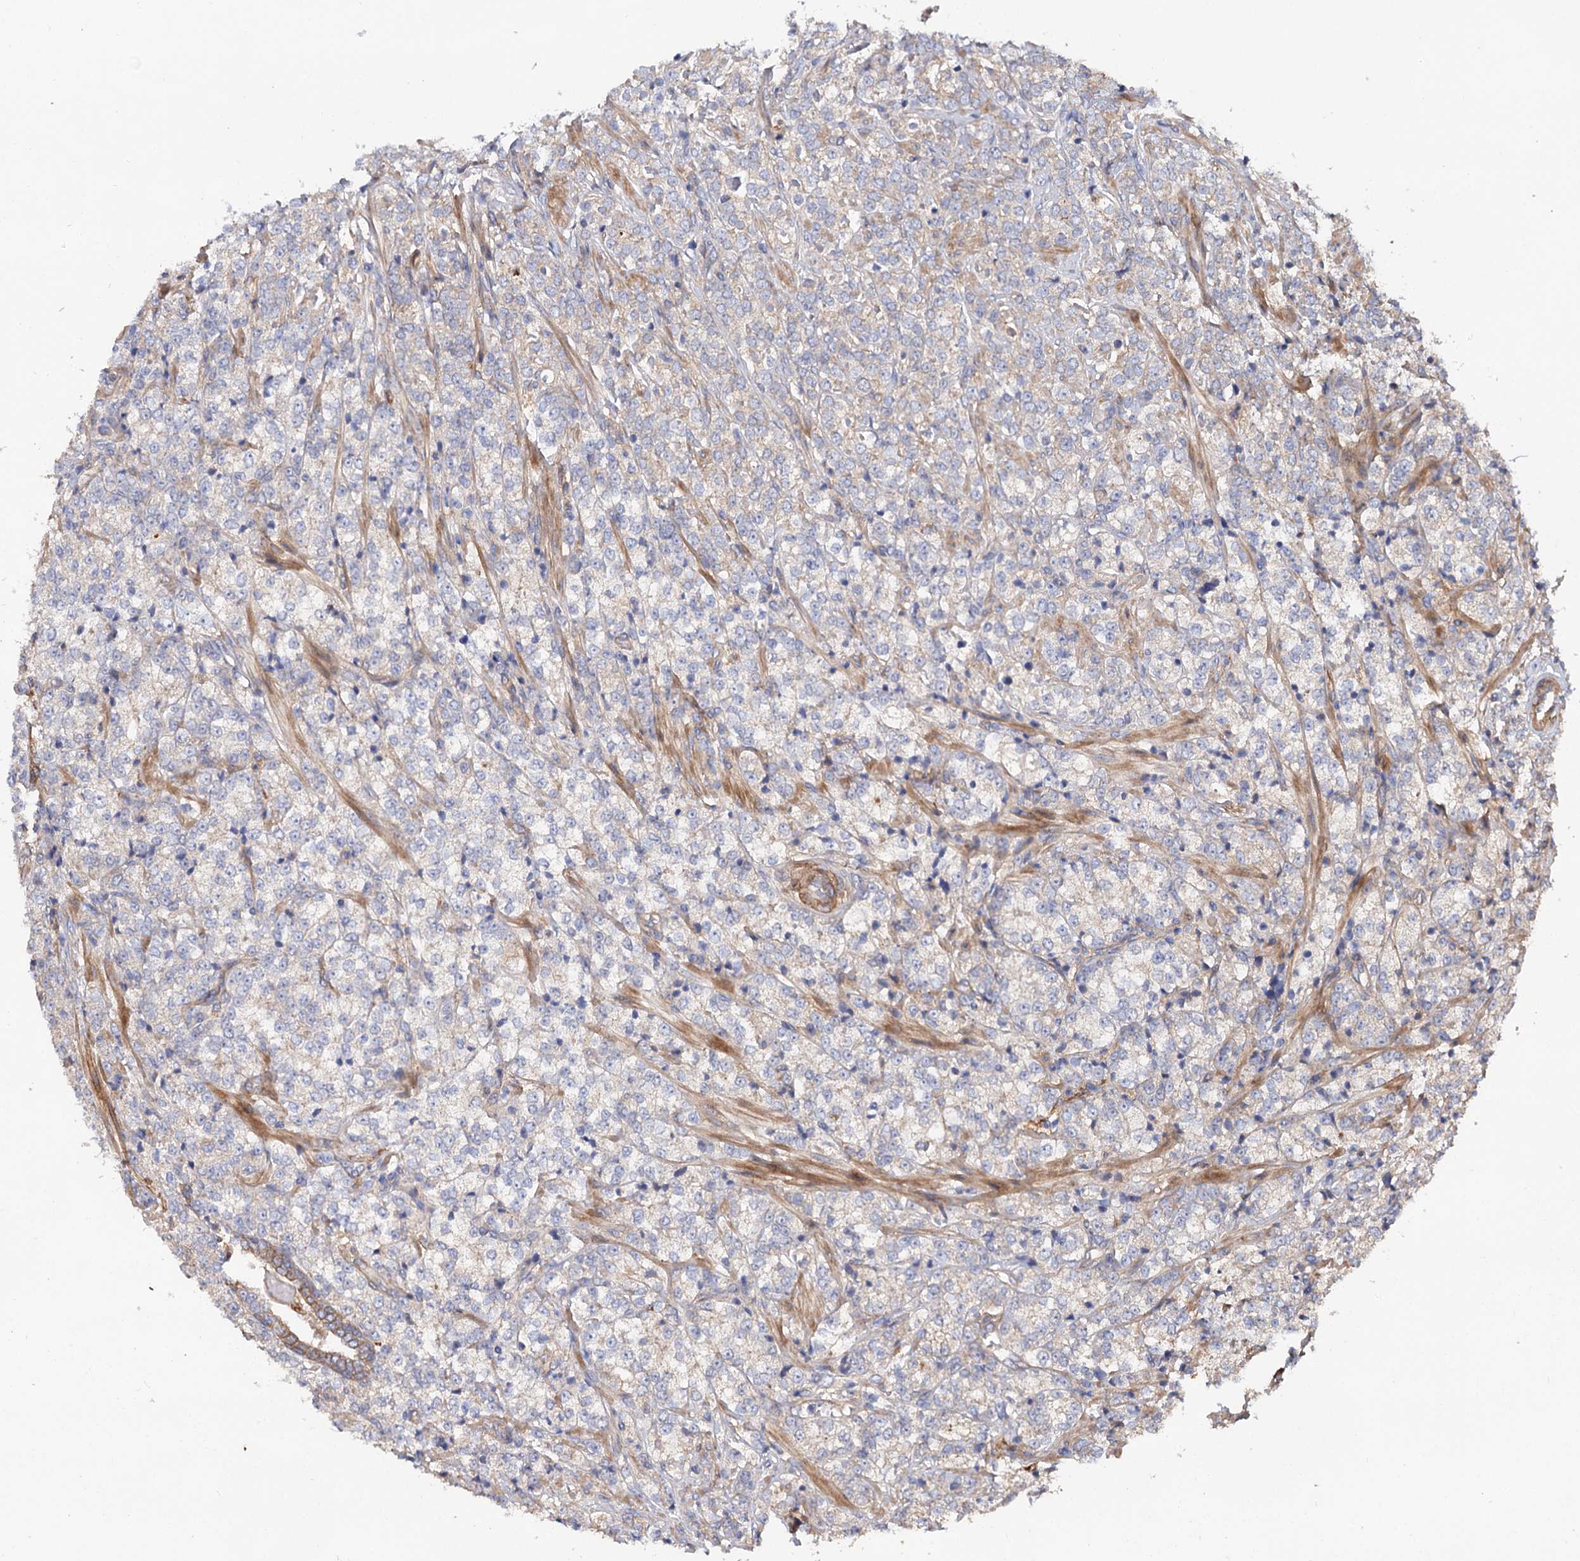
{"staining": {"intensity": "negative", "quantity": "none", "location": "none"}, "tissue": "prostate cancer", "cell_type": "Tumor cells", "image_type": "cancer", "snomed": [{"axis": "morphology", "description": "Adenocarcinoma, High grade"}, {"axis": "topography", "description": "Prostate"}], "caption": "DAB immunohistochemical staining of human prostate high-grade adenocarcinoma shows no significant positivity in tumor cells.", "gene": "CSAD", "patient": {"sex": "male", "age": 69}}